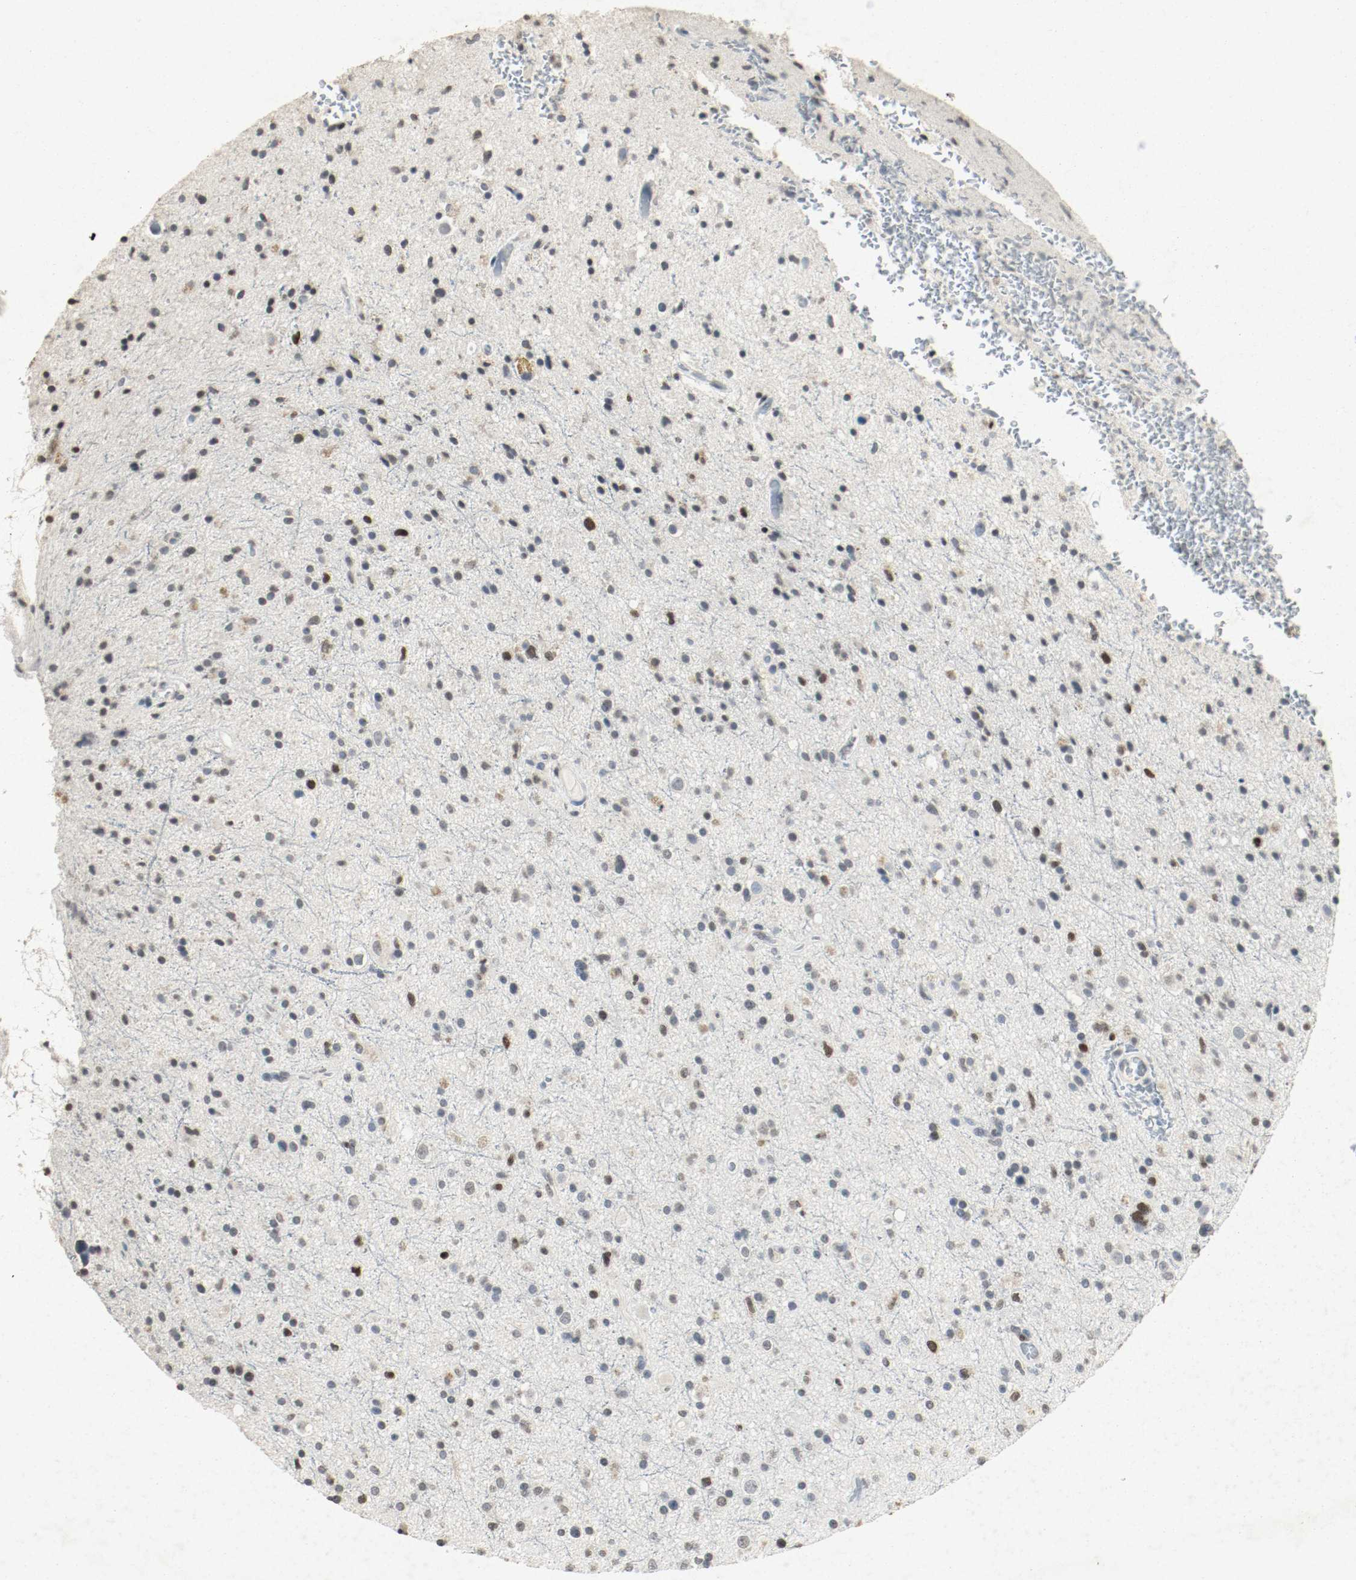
{"staining": {"intensity": "moderate", "quantity": ">75%", "location": "nuclear"}, "tissue": "glioma", "cell_type": "Tumor cells", "image_type": "cancer", "snomed": [{"axis": "morphology", "description": "Glioma, malignant, High grade"}, {"axis": "topography", "description": "Brain"}], "caption": "The histopathology image shows staining of malignant high-grade glioma, revealing moderate nuclear protein expression (brown color) within tumor cells.", "gene": "DNMT1", "patient": {"sex": "male", "age": 33}}